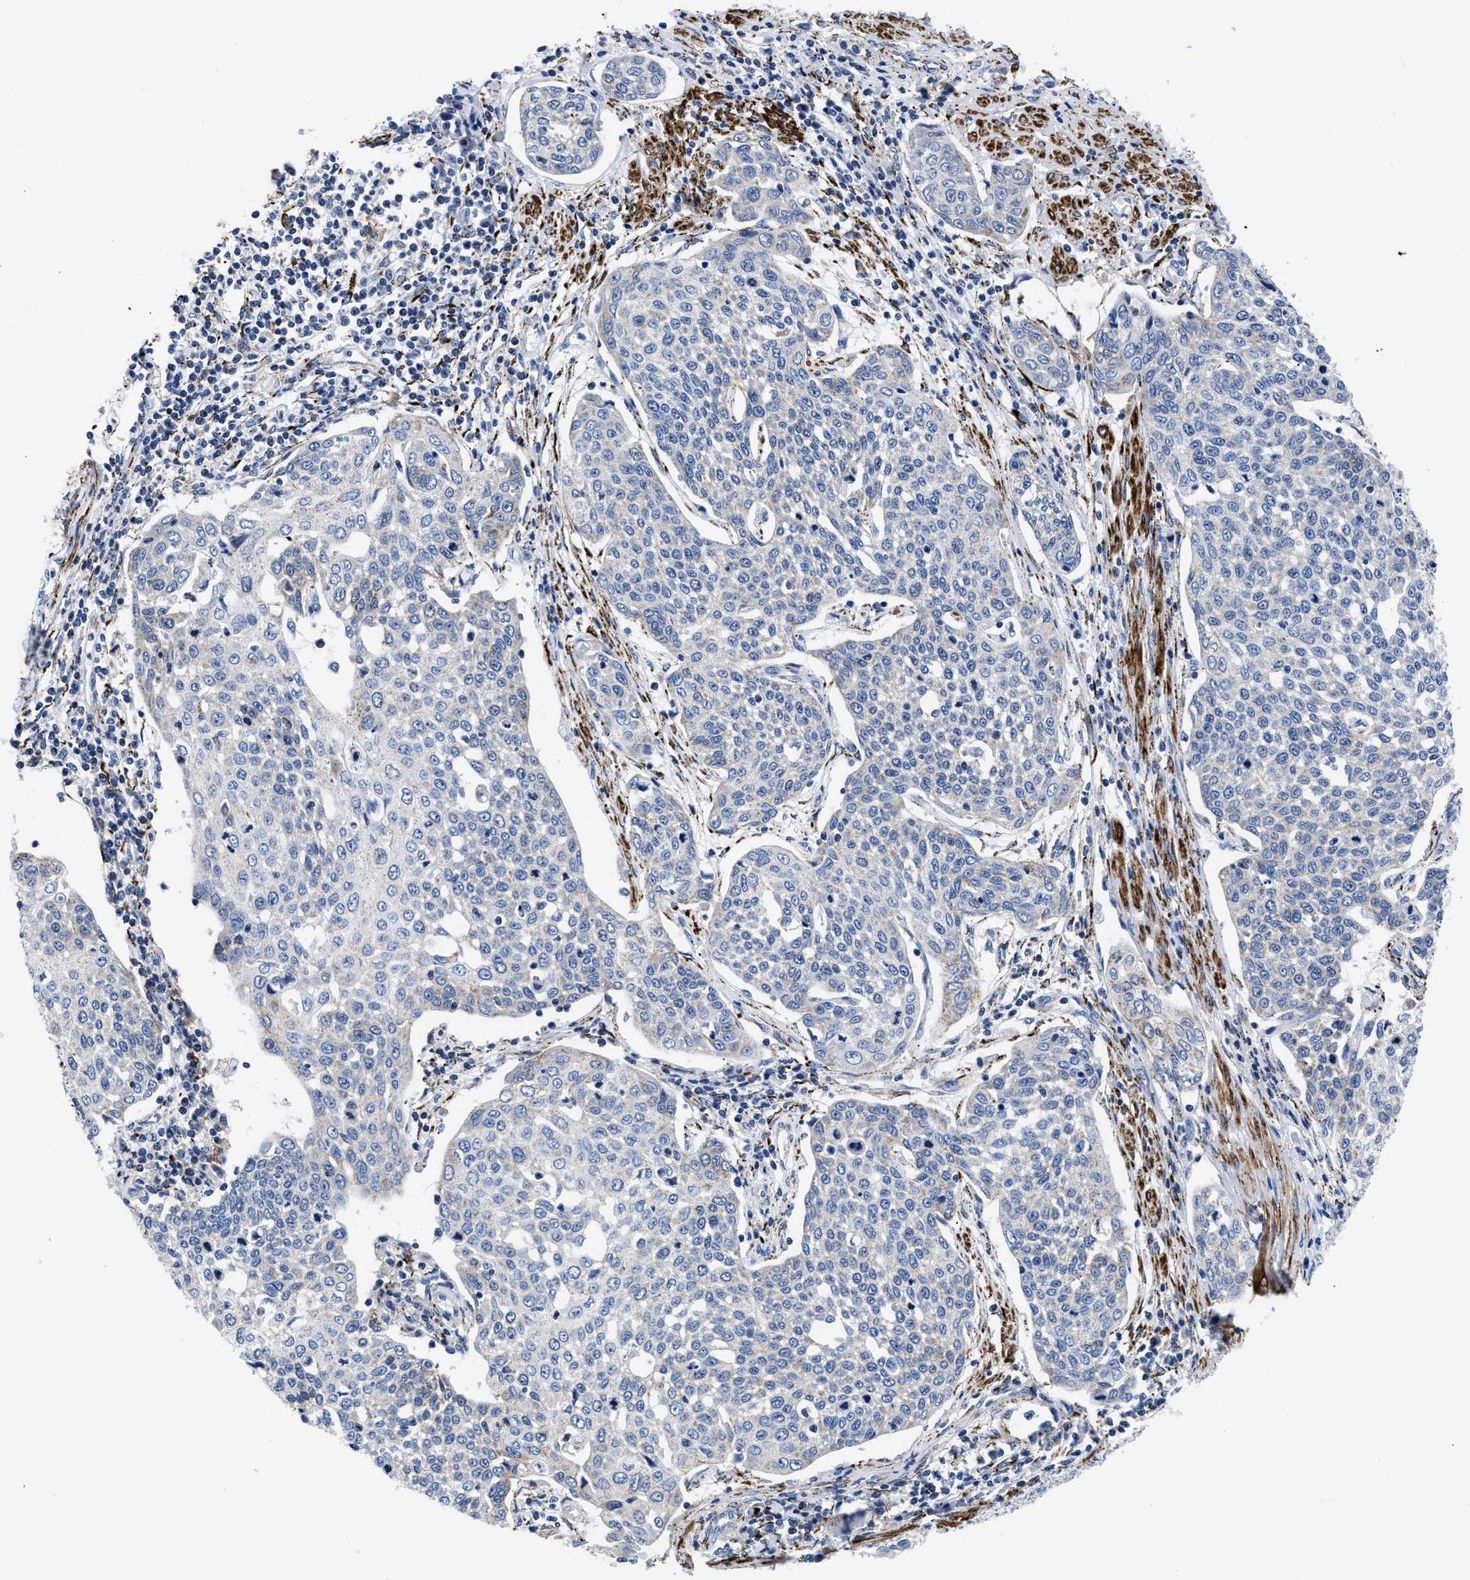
{"staining": {"intensity": "negative", "quantity": "none", "location": "none"}, "tissue": "cervical cancer", "cell_type": "Tumor cells", "image_type": "cancer", "snomed": [{"axis": "morphology", "description": "Squamous cell carcinoma, NOS"}, {"axis": "topography", "description": "Cervix"}], "caption": "This is a photomicrograph of IHC staining of cervical cancer, which shows no positivity in tumor cells.", "gene": "GPR149", "patient": {"sex": "female", "age": 34}}